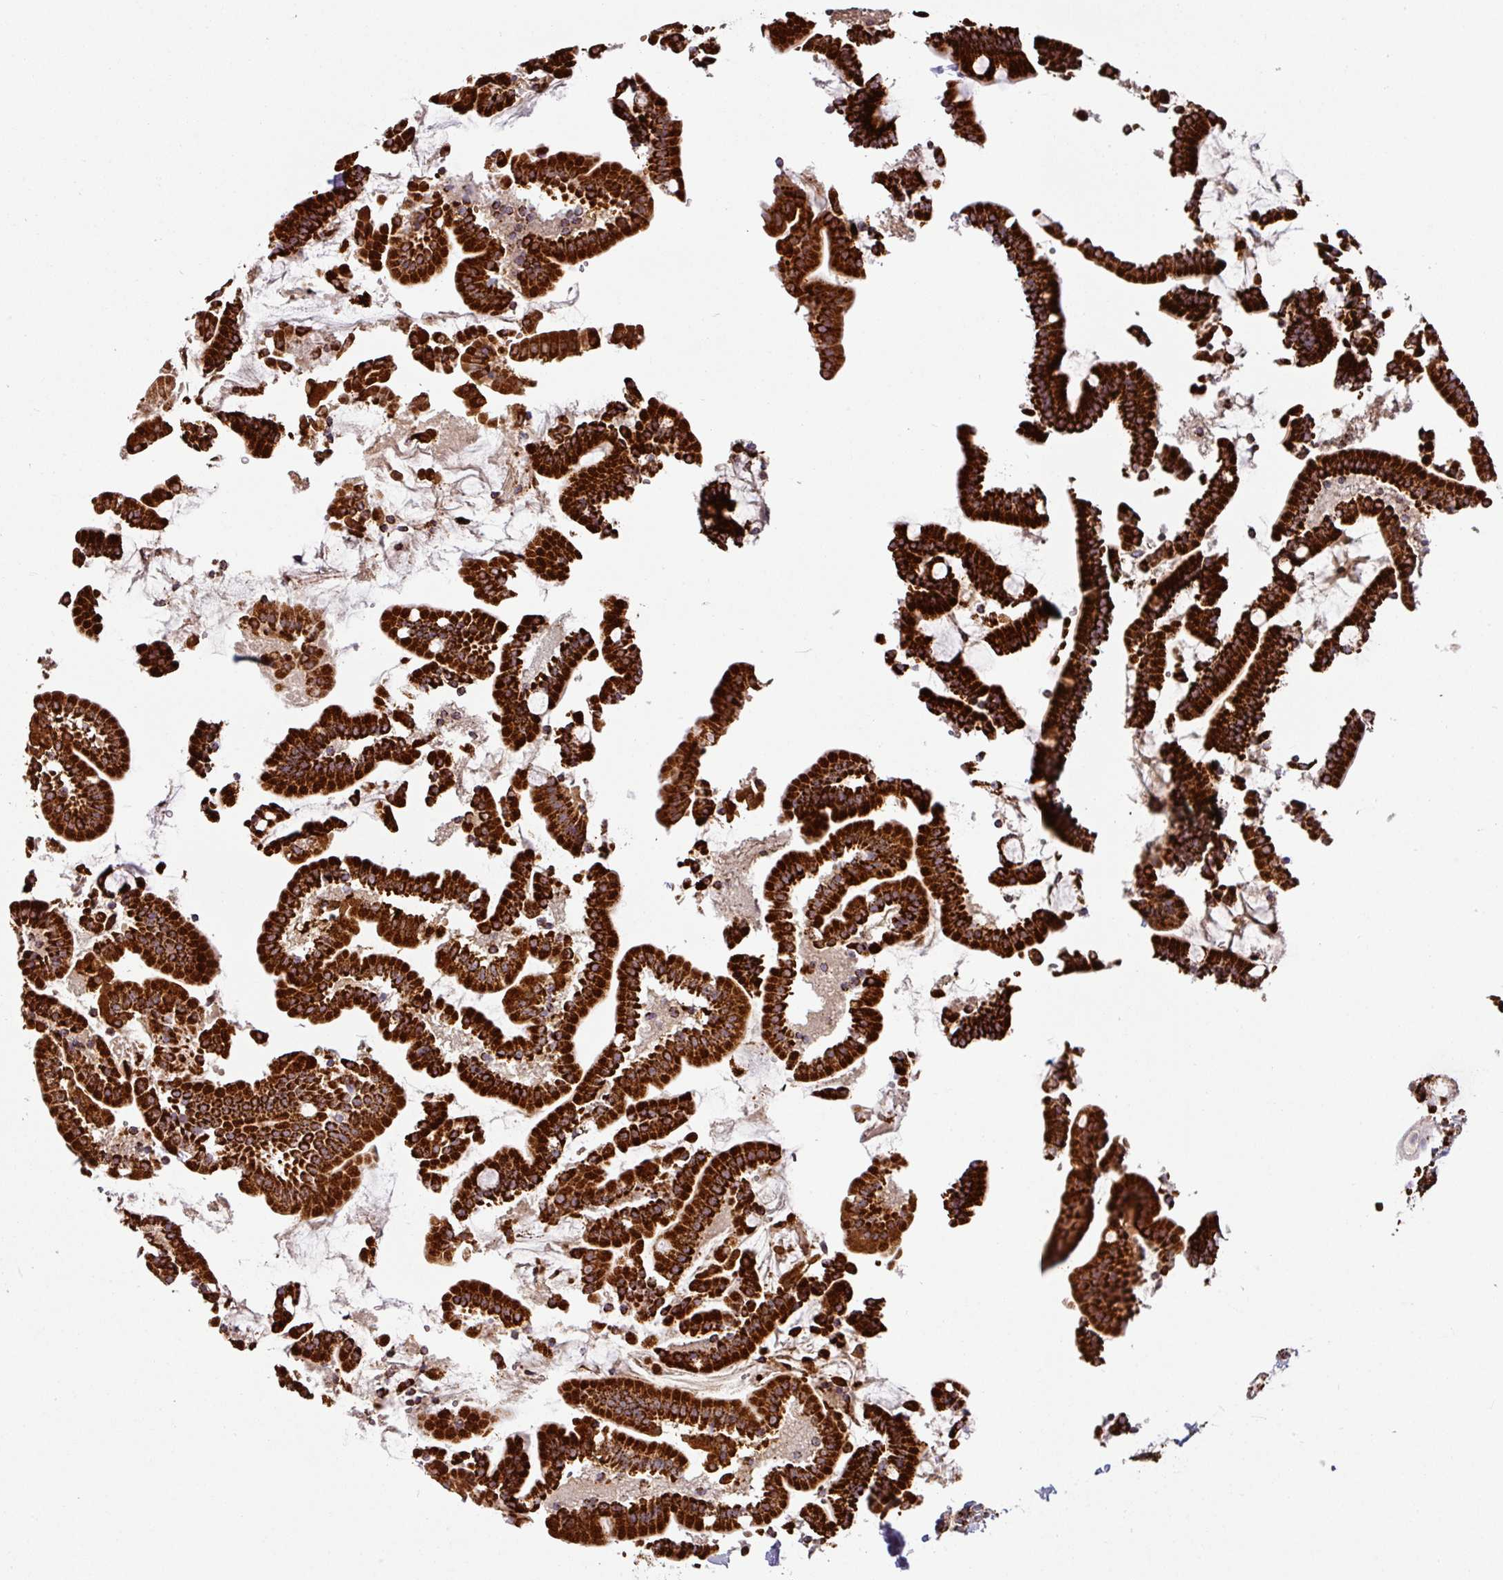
{"staining": {"intensity": "strong", "quantity": ">75%", "location": "cytoplasmic/membranous"}, "tissue": "duodenum", "cell_type": "Glandular cells", "image_type": "normal", "snomed": [{"axis": "morphology", "description": "Normal tissue, NOS"}, {"axis": "topography", "description": "Duodenum"}], "caption": "Benign duodenum exhibits strong cytoplasmic/membranous positivity in about >75% of glandular cells Nuclei are stained in blue..", "gene": "TRAP1", "patient": {"sex": "male", "age": 55}}